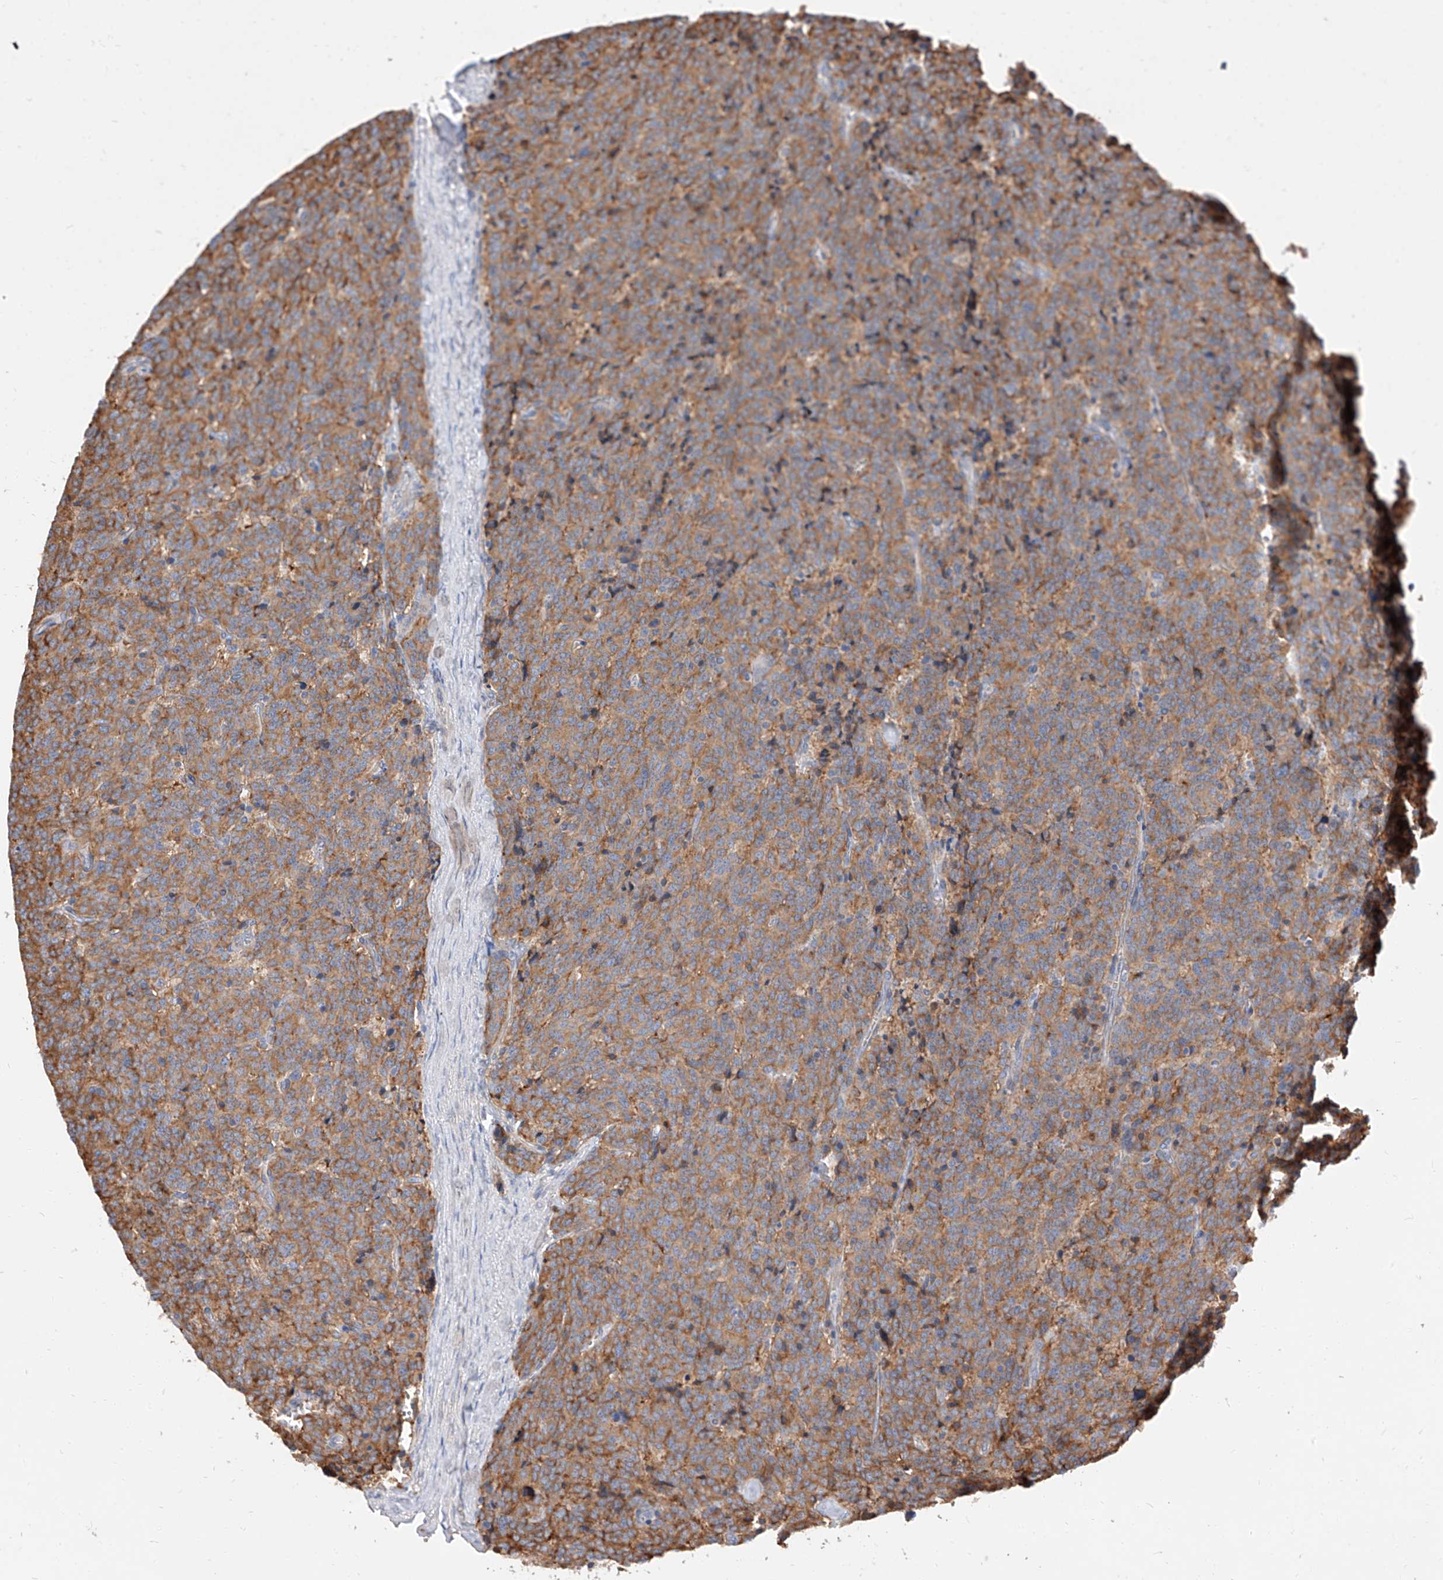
{"staining": {"intensity": "moderate", "quantity": ">75%", "location": "cytoplasmic/membranous"}, "tissue": "carcinoid", "cell_type": "Tumor cells", "image_type": "cancer", "snomed": [{"axis": "morphology", "description": "Carcinoid, malignant, NOS"}, {"axis": "topography", "description": "Lung"}], "caption": "Carcinoid (malignant) stained for a protein demonstrates moderate cytoplasmic/membranous positivity in tumor cells. The protein of interest is shown in brown color, while the nuclei are stained blue.", "gene": "DIRAS3", "patient": {"sex": "female", "age": 46}}